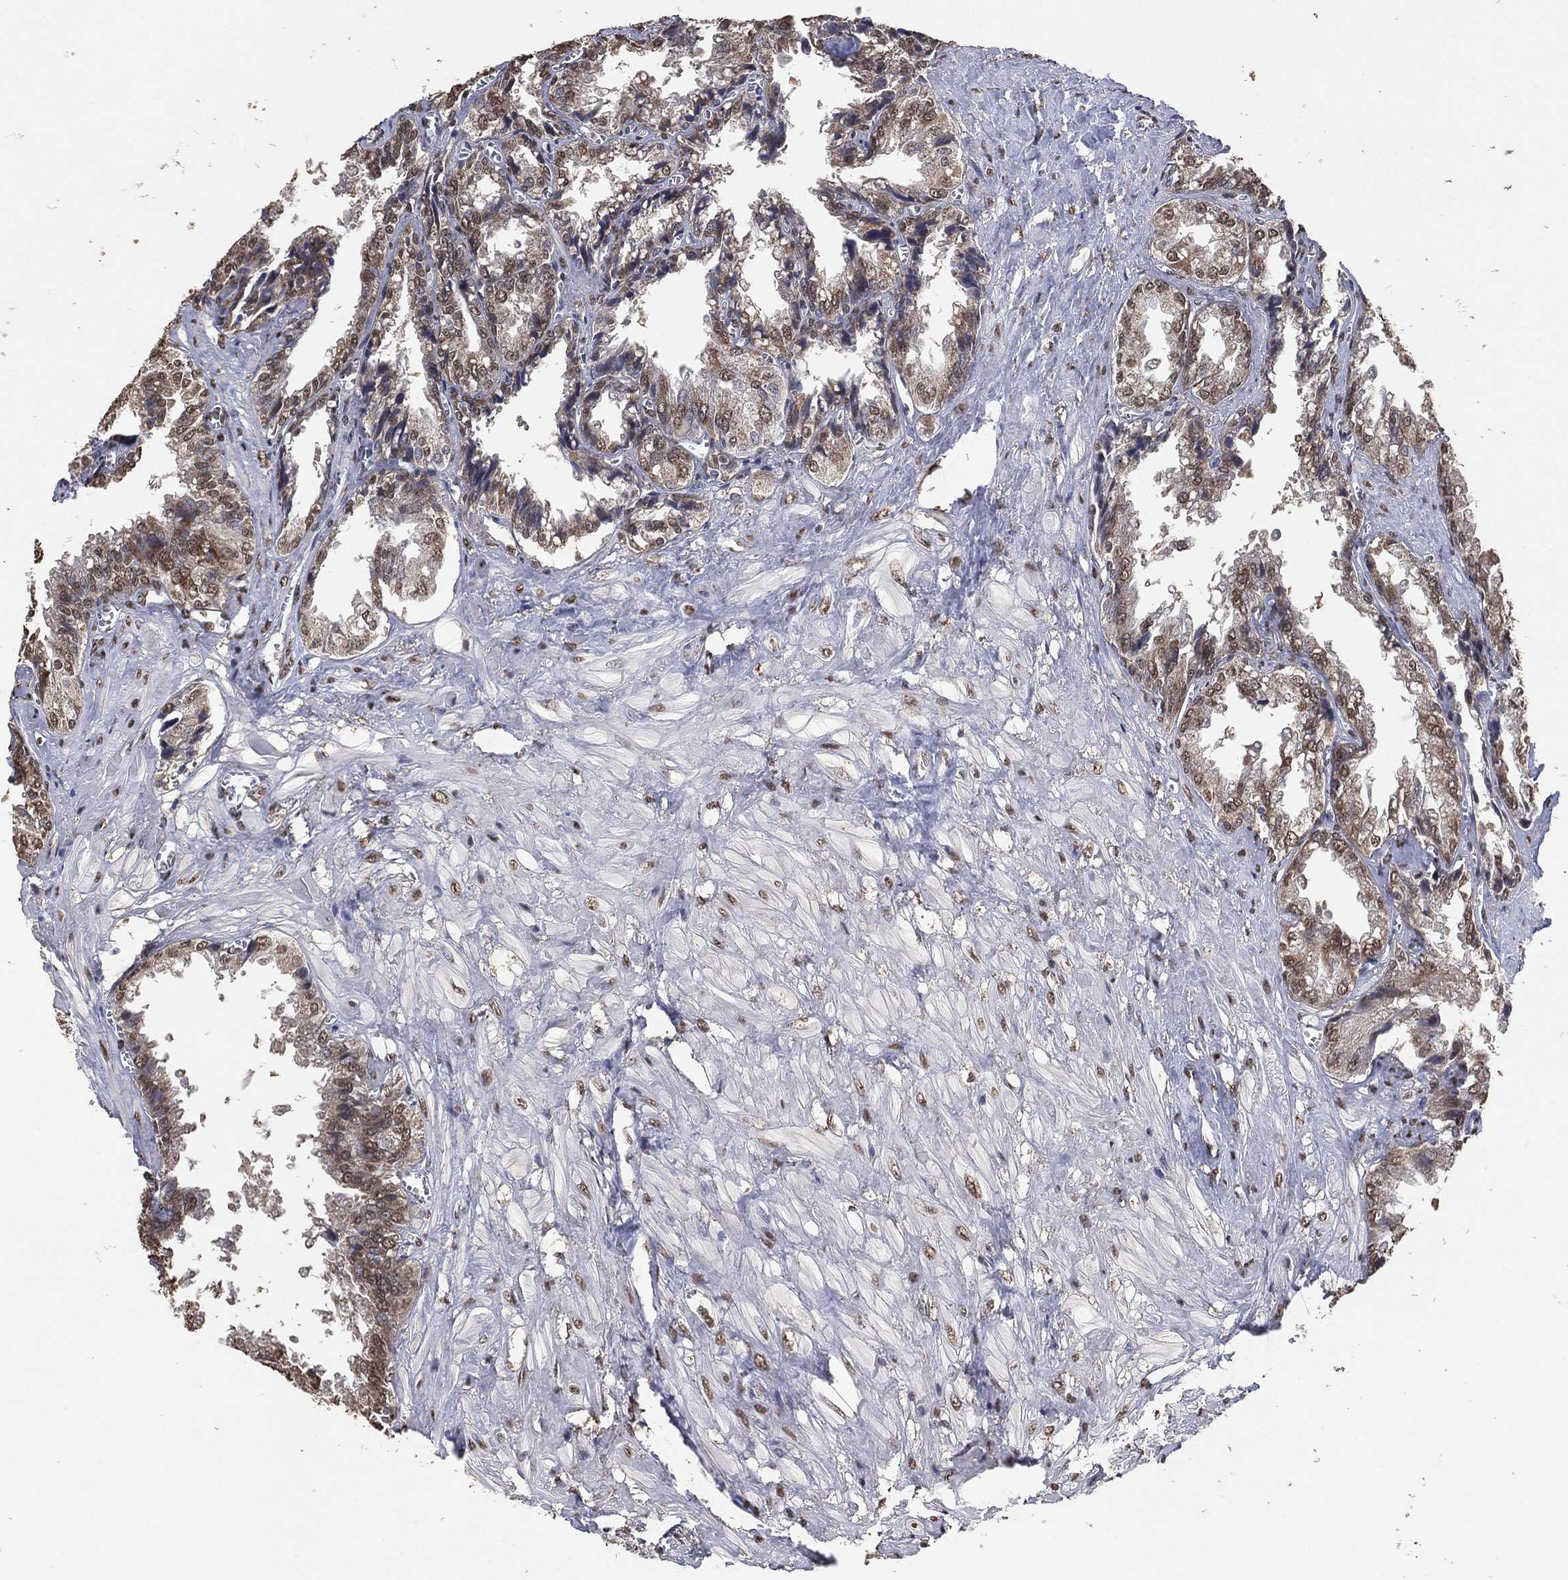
{"staining": {"intensity": "weak", "quantity": ">75%", "location": "nuclear"}, "tissue": "seminal vesicle", "cell_type": "Glandular cells", "image_type": "normal", "snomed": [{"axis": "morphology", "description": "Normal tissue, NOS"}, {"axis": "topography", "description": "Seminal veicle"}], "caption": "High-magnification brightfield microscopy of unremarkable seminal vesicle stained with DAB (3,3'-diaminobenzidine) (brown) and counterstained with hematoxylin (blue). glandular cells exhibit weak nuclear positivity is seen in approximately>75% of cells. Using DAB (brown) and hematoxylin (blue) stains, captured at high magnification using brightfield microscopy.", "gene": "ALDH7A1", "patient": {"sex": "male", "age": 67}}